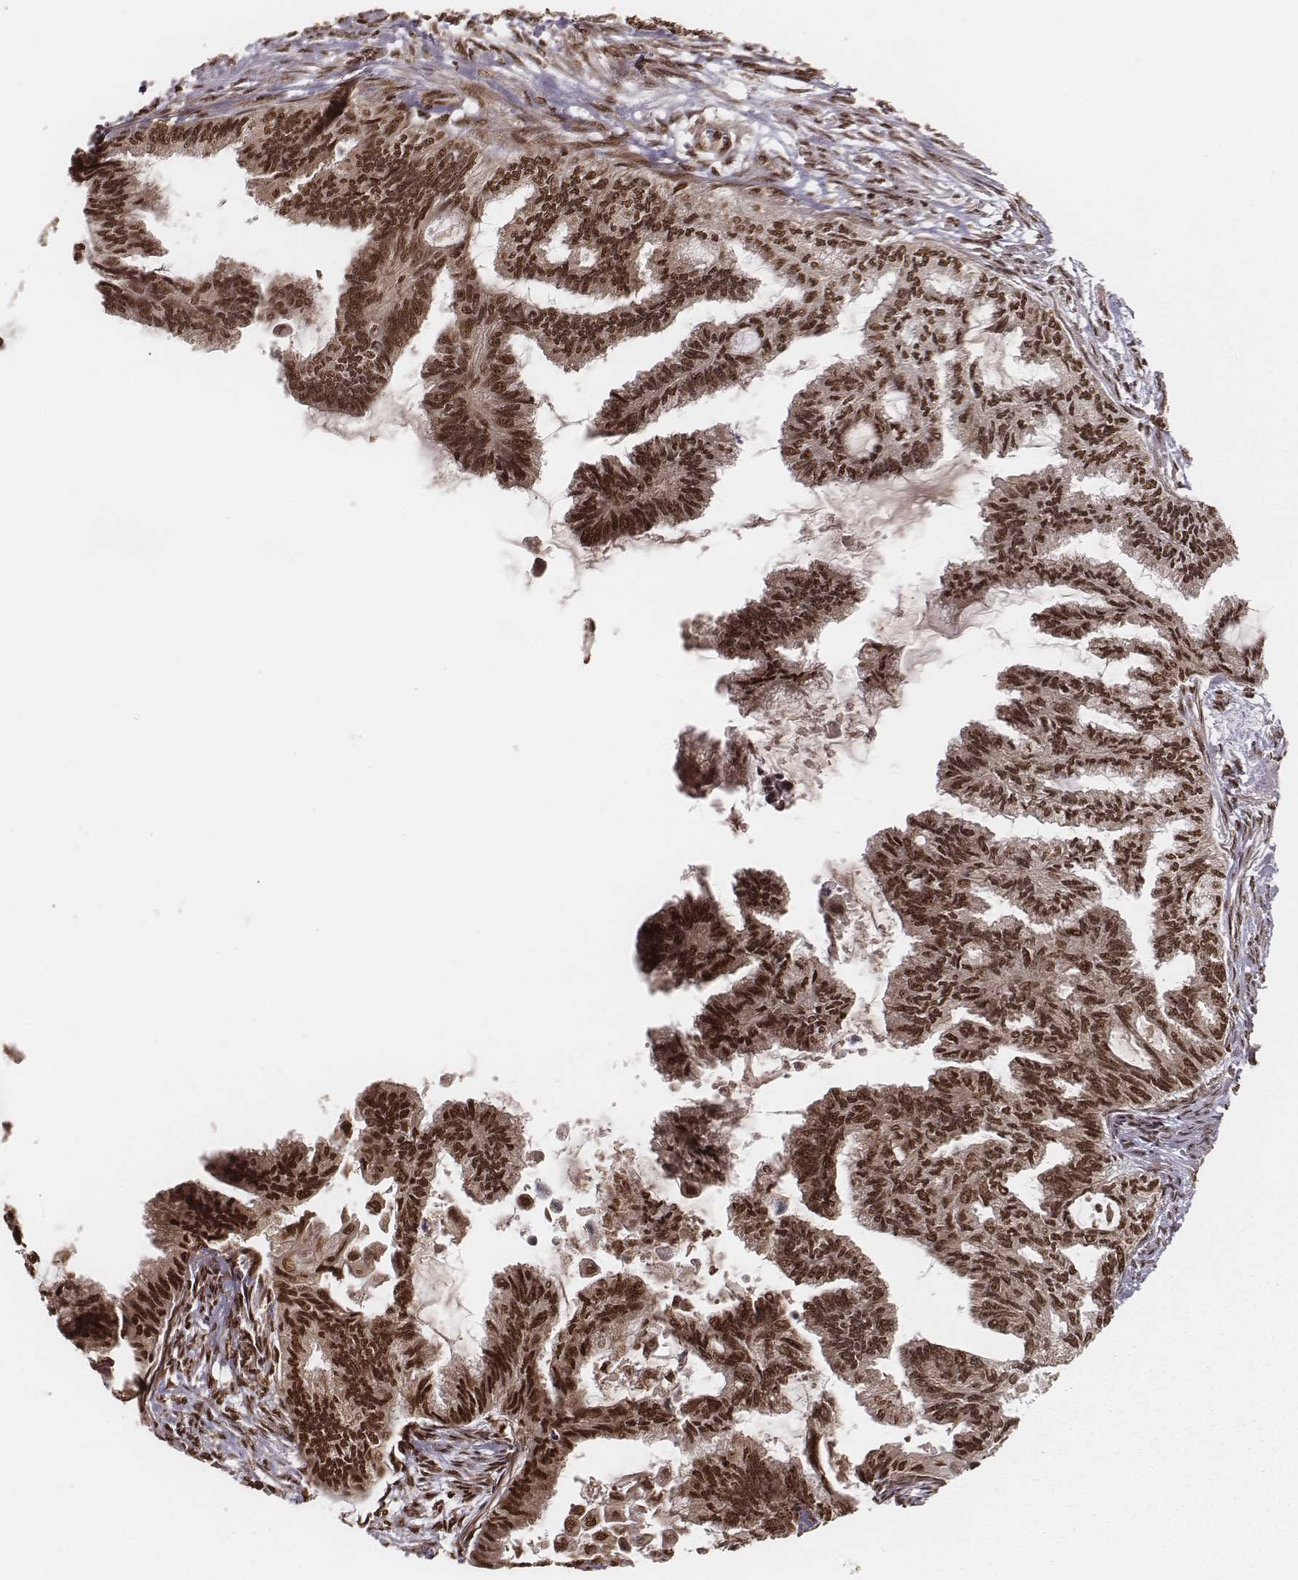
{"staining": {"intensity": "strong", "quantity": ">75%", "location": "cytoplasmic/membranous,nuclear"}, "tissue": "endometrial cancer", "cell_type": "Tumor cells", "image_type": "cancer", "snomed": [{"axis": "morphology", "description": "Adenocarcinoma, NOS"}, {"axis": "topography", "description": "Endometrium"}], "caption": "Adenocarcinoma (endometrial) stained with DAB (3,3'-diaminobenzidine) IHC demonstrates high levels of strong cytoplasmic/membranous and nuclear staining in about >75% of tumor cells.", "gene": "NFX1", "patient": {"sex": "female", "age": 86}}